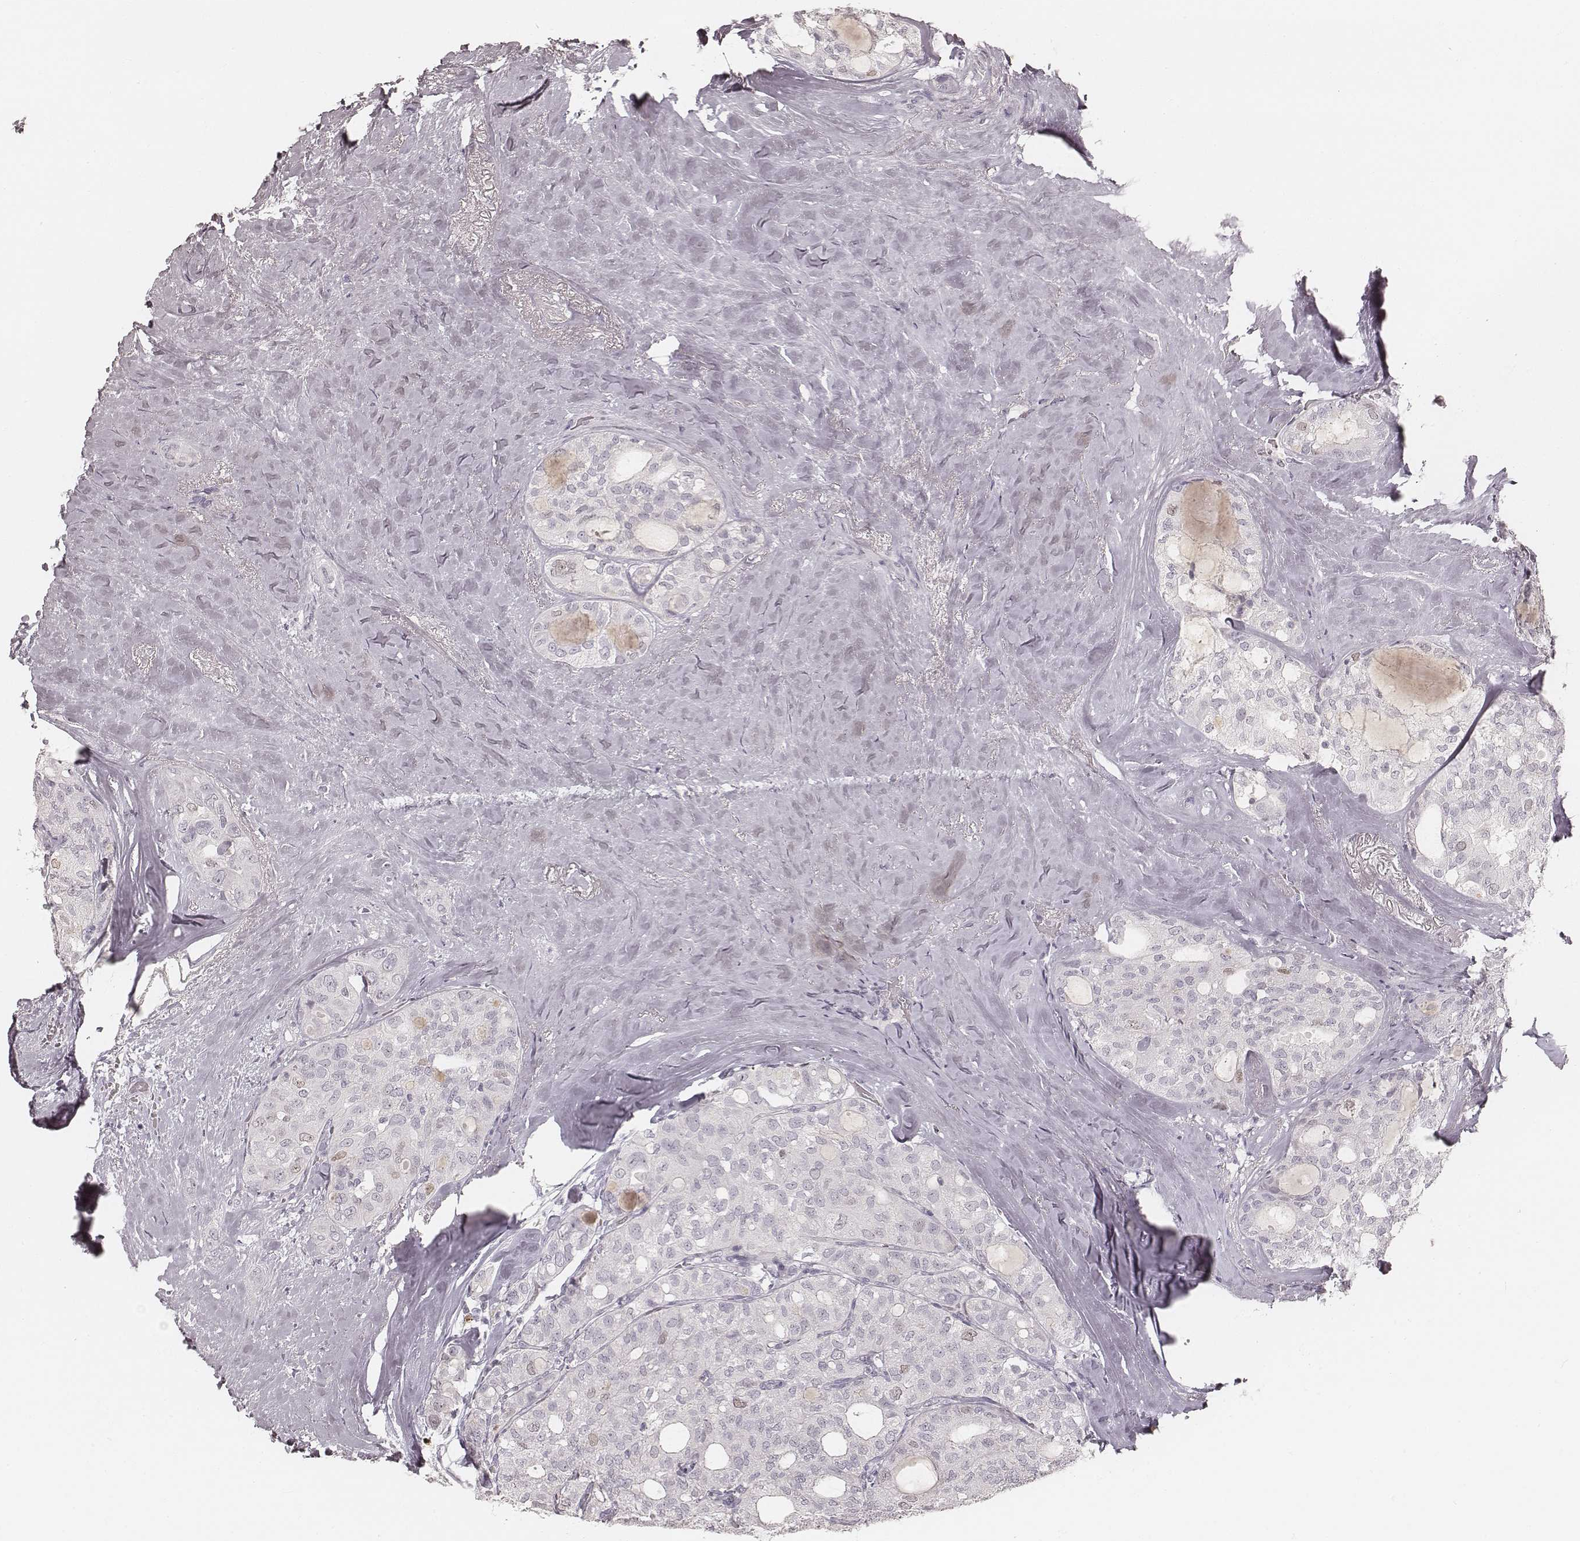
{"staining": {"intensity": "negative", "quantity": "none", "location": "none"}, "tissue": "thyroid cancer", "cell_type": "Tumor cells", "image_type": "cancer", "snomed": [{"axis": "morphology", "description": "Follicular adenoma carcinoma, NOS"}, {"axis": "topography", "description": "Thyroid gland"}], "caption": "This is a histopathology image of immunohistochemistry (IHC) staining of thyroid follicular adenoma carcinoma, which shows no expression in tumor cells.", "gene": "TEX37", "patient": {"sex": "male", "age": 75}}